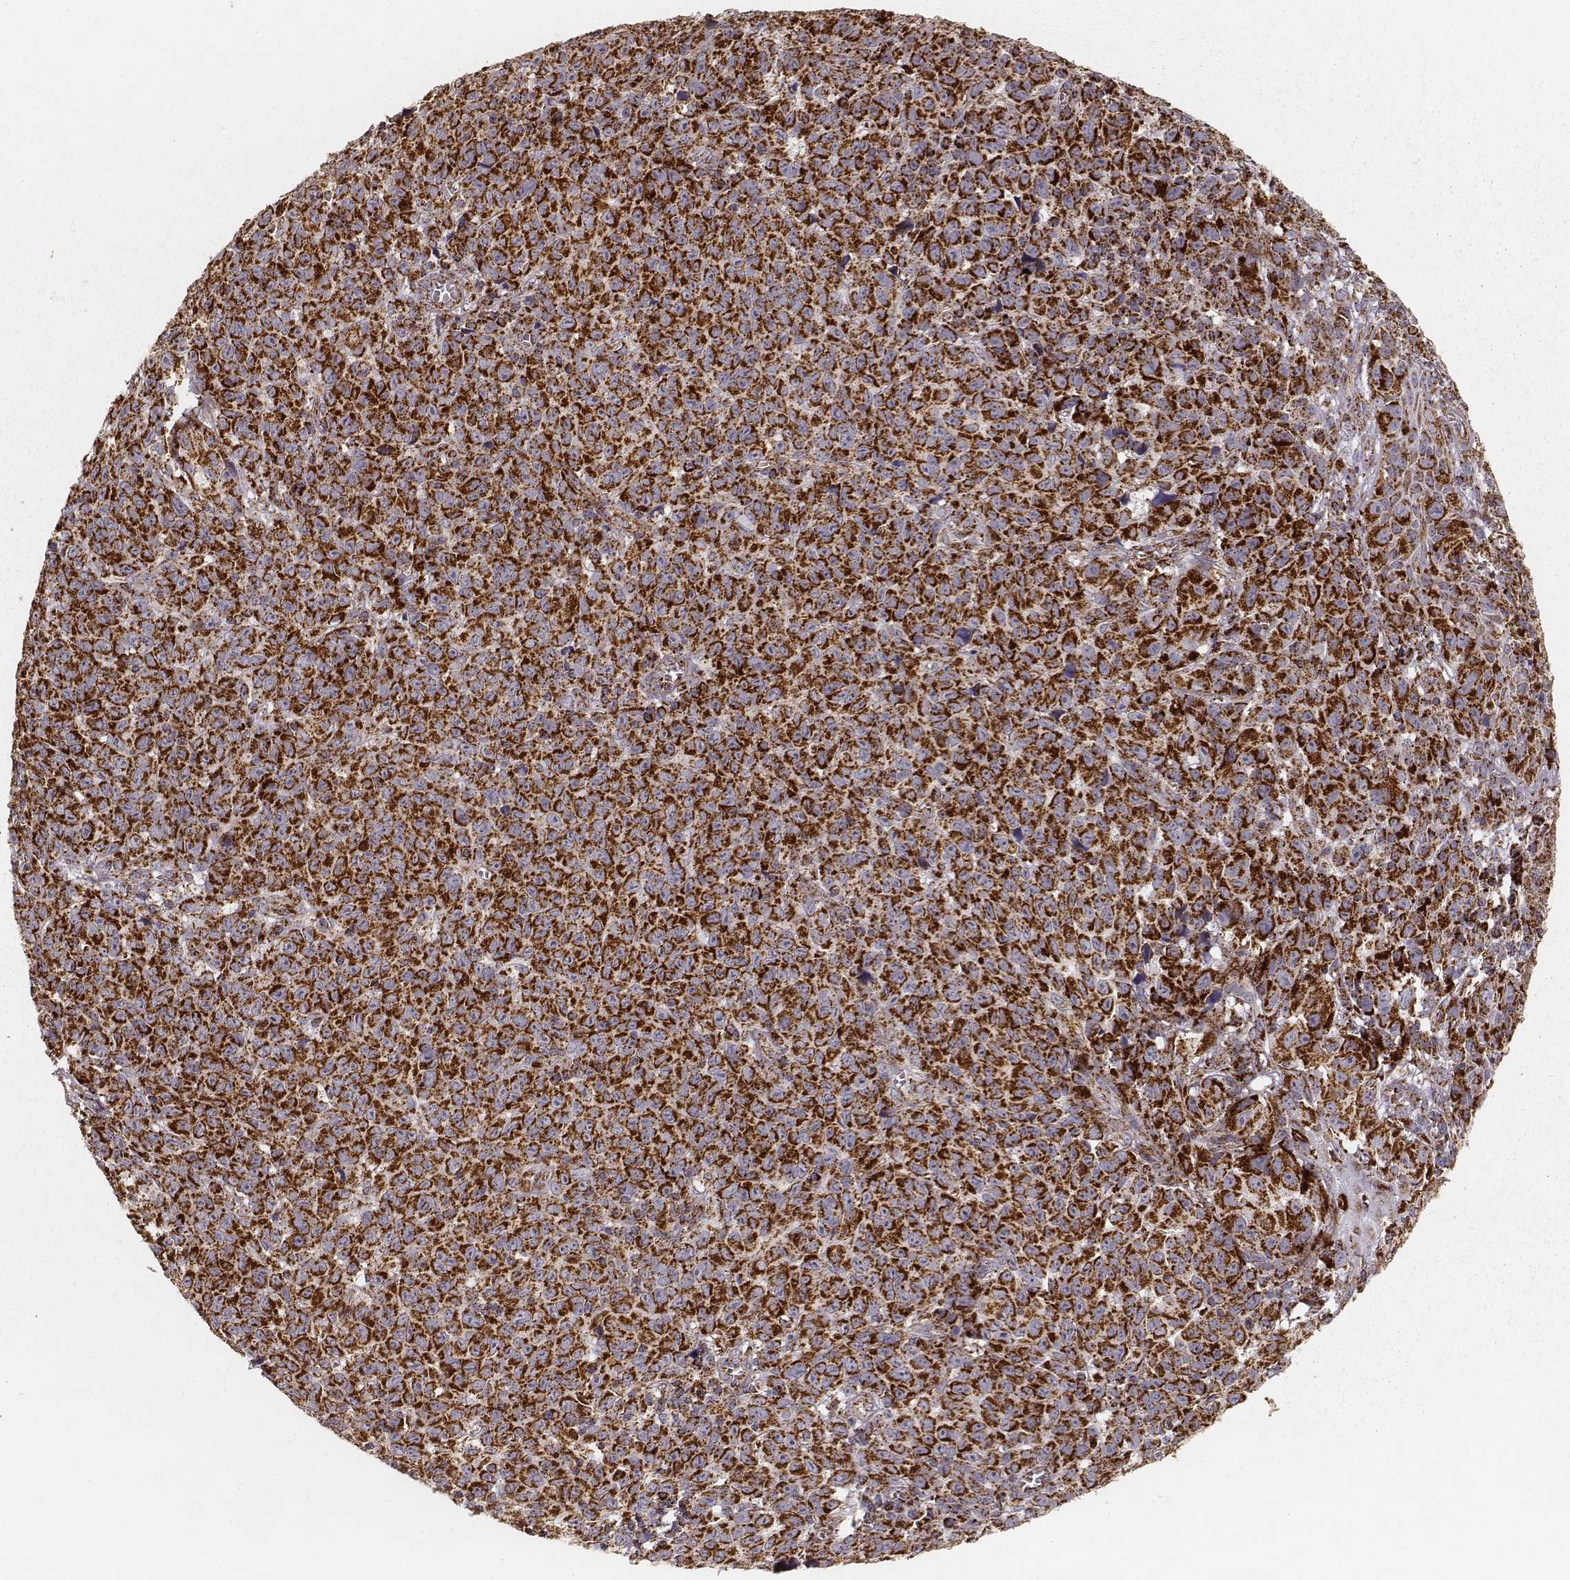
{"staining": {"intensity": "strong", "quantity": ">75%", "location": "cytoplasmic/membranous"}, "tissue": "melanoma", "cell_type": "Tumor cells", "image_type": "cancer", "snomed": [{"axis": "morphology", "description": "Malignant melanoma, NOS"}, {"axis": "topography", "description": "Vulva, labia, clitoris and Bartholin´s gland, NO"}], "caption": "Strong cytoplasmic/membranous positivity for a protein is appreciated in about >75% of tumor cells of malignant melanoma using immunohistochemistry.", "gene": "CS", "patient": {"sex": "female", "age": 75}}